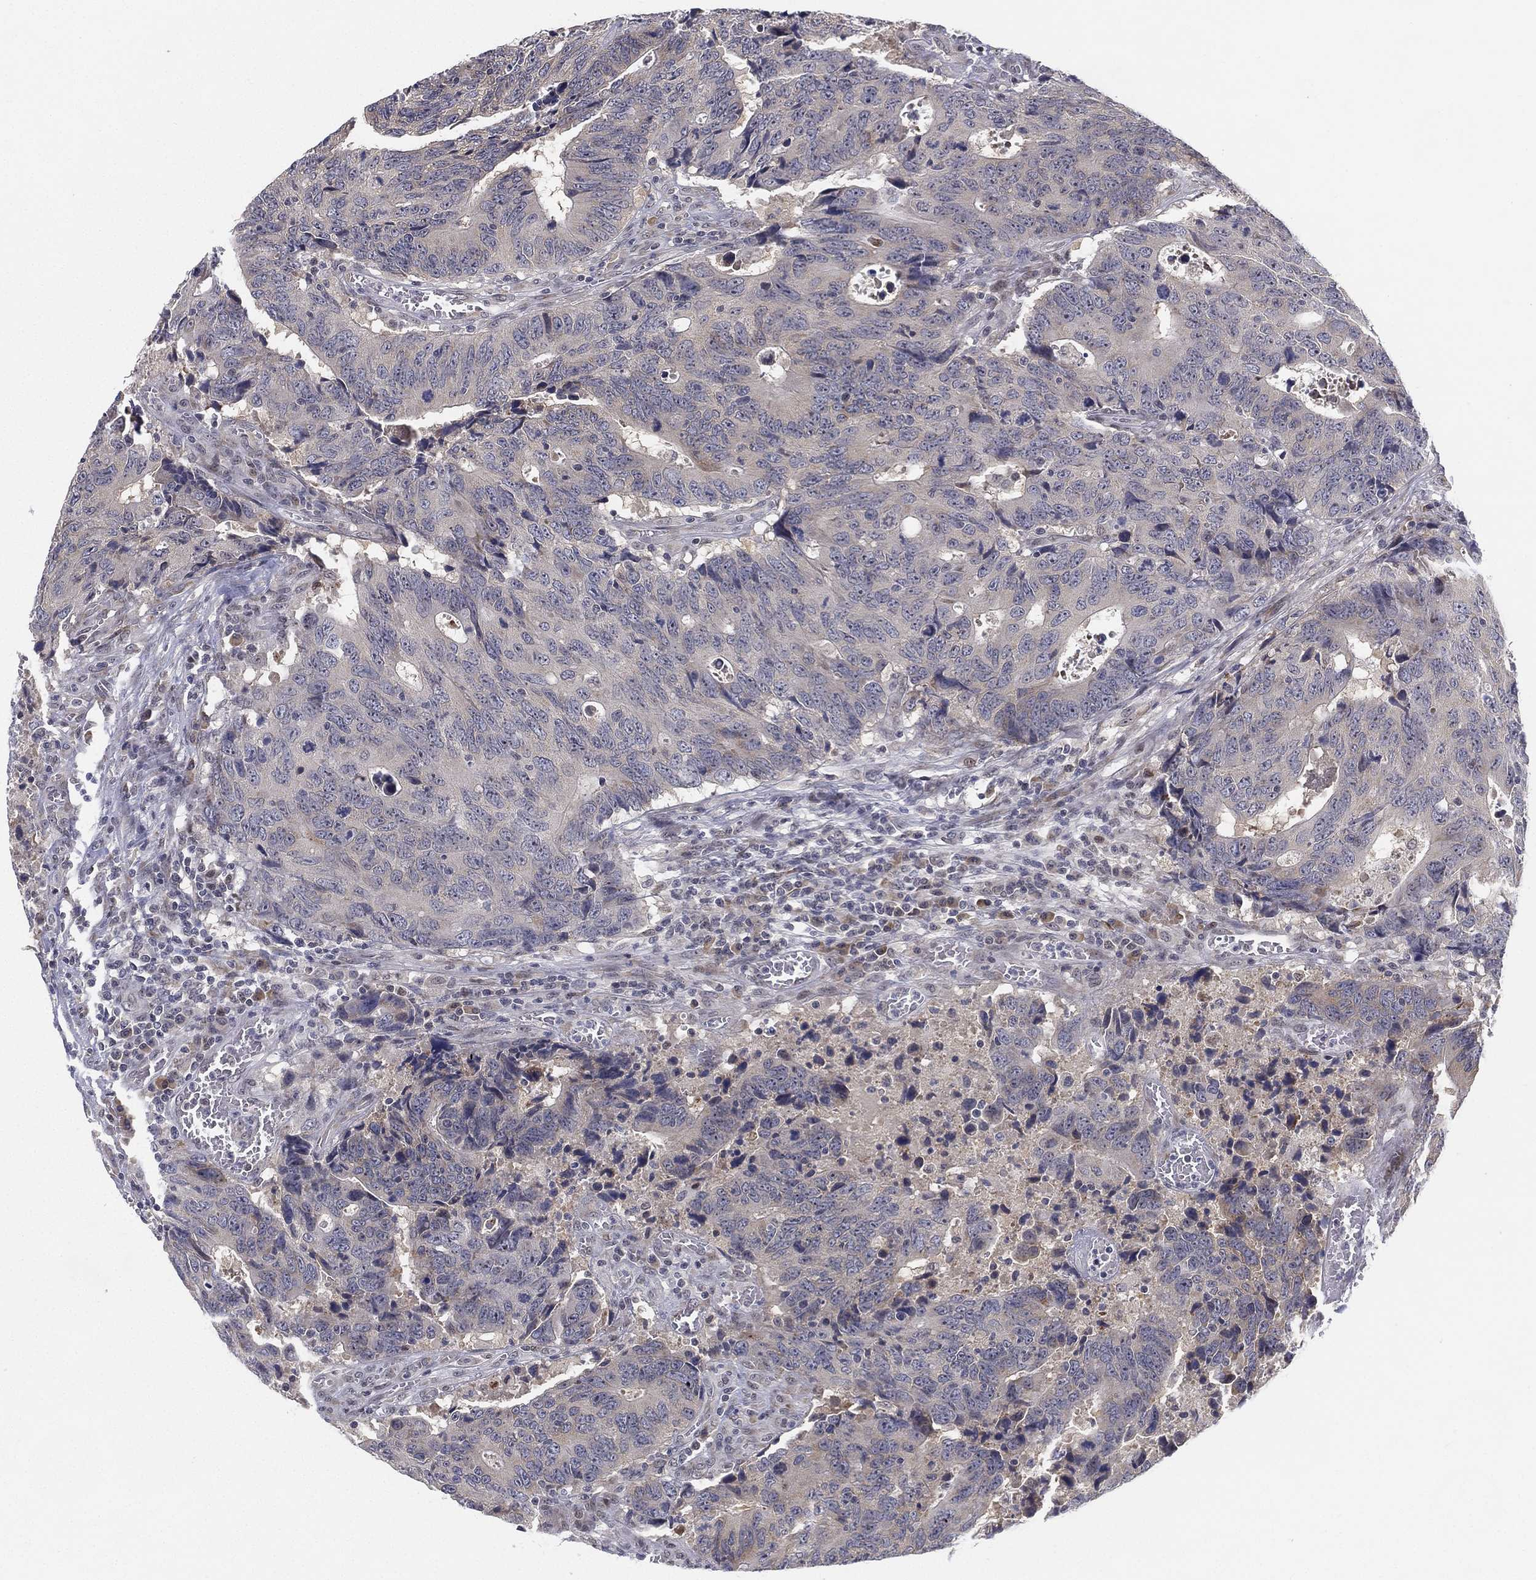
{"staining": {"intensity": "negative", "quantity": "none", "location": "none"}, "tissue": "colorectal cancer", "cell_type": "Tumor cells", "image_type": "cancer", "snomed": [{"axis": "morphology", "description": "Adenocarcinoma, NOS"}, {"axis": "topography", "description": "Colon"}], "caption": "The immunohistochemistry (IHC) photomicrograph has no significant staining in tumor cells of colorectal cancer (adenocarcinoma) tissue.", "gene": "MS4A8", "patient": {"sex": "female", "age": 77}}